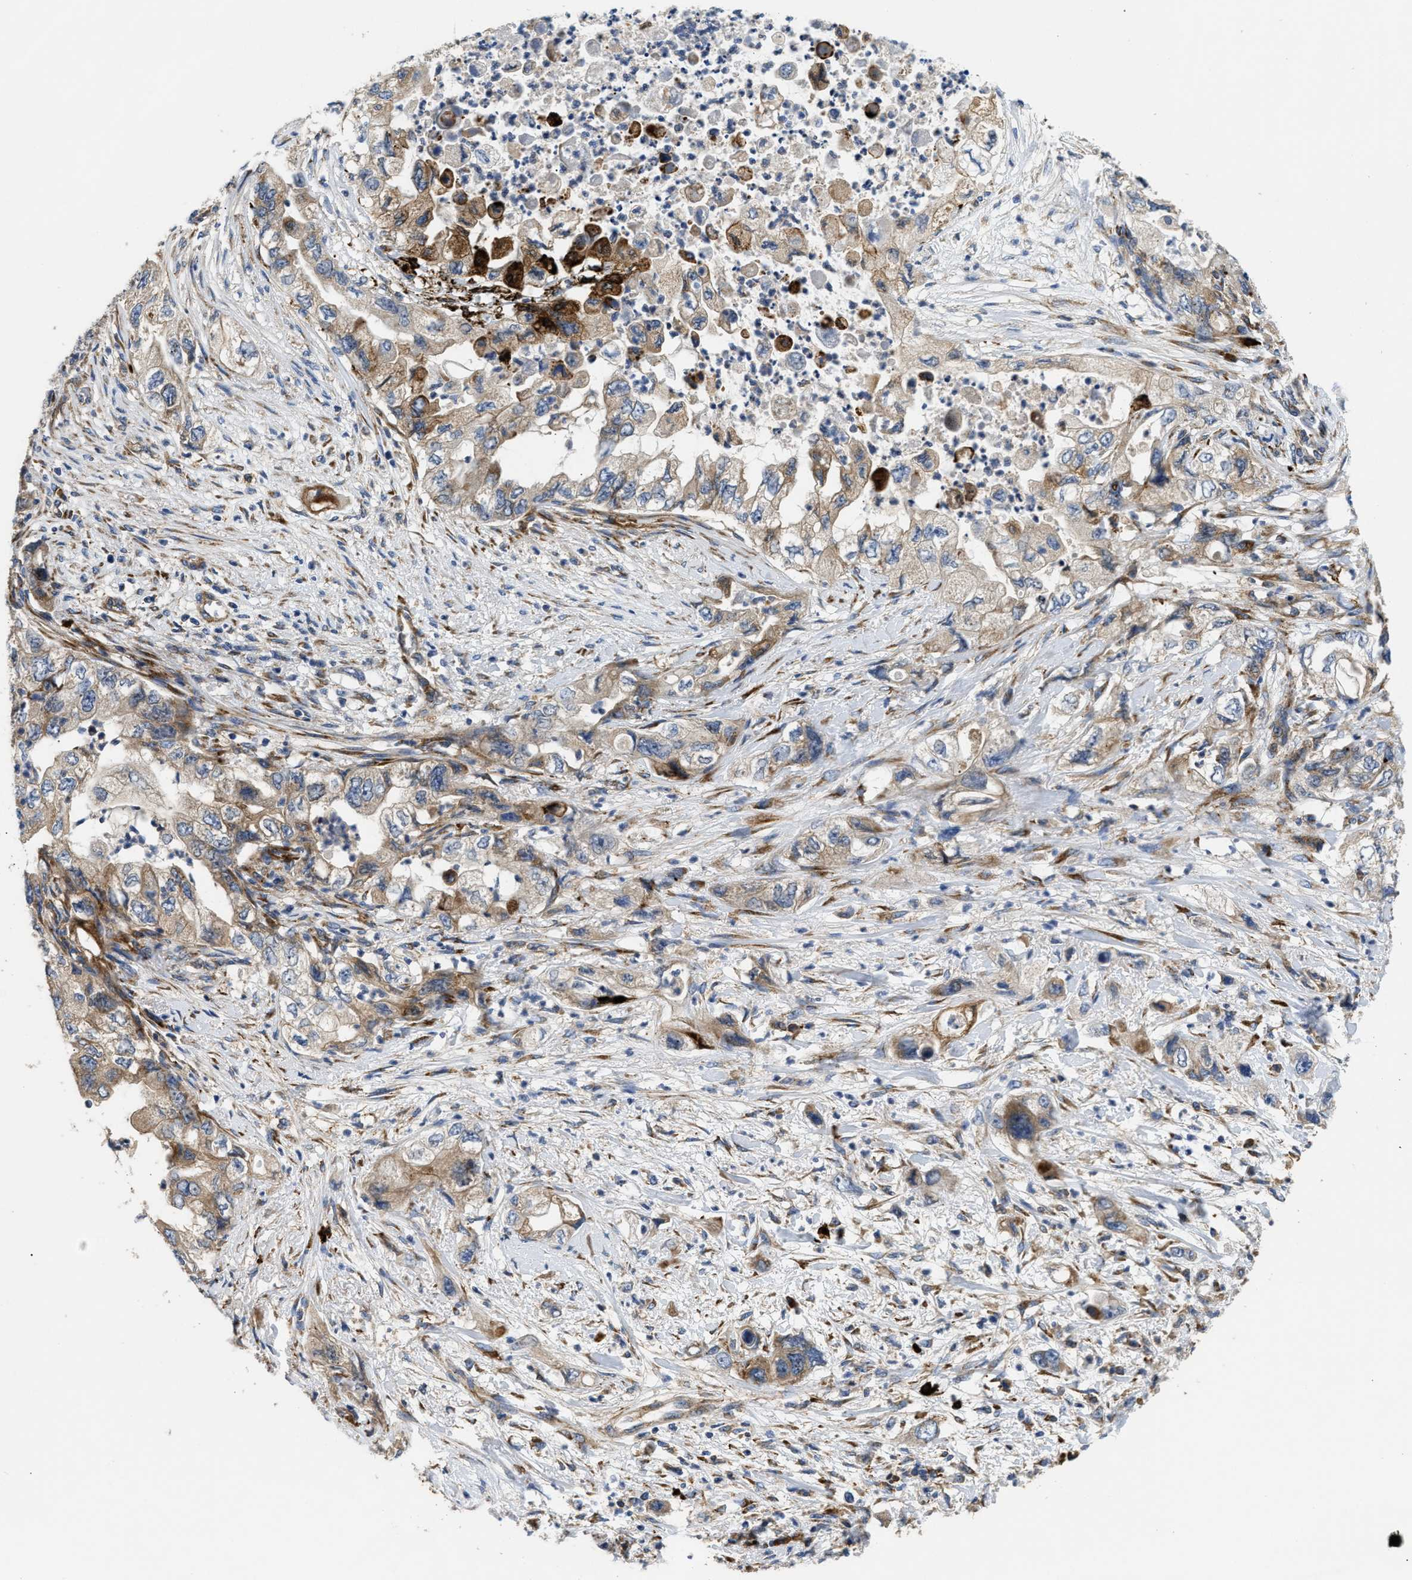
{"staining": {"intensity": "moderate", "quantity": ">75%", "location": "cytoplasmic/membranous"}, "tissue": "pancreatic cancer", "cell_type": "Tumor cells", "image_type": "cancer", "snomed": [{"axis": "morphology", "description": "Adenocarcinoma, NOS"}, {"axis": "topography", "description": "Pancreas"}], "caption": "High-power microscopy captured an immunohistochemistry (IHC) photomicrograph of pancreatic cancer (adenocarcinoma), revealing moderate cytoplasmic/membranous positivity in about >75% of tumor cells.", "gene": "AMZ1", "patient": {"sex": "female", "age": 73}}